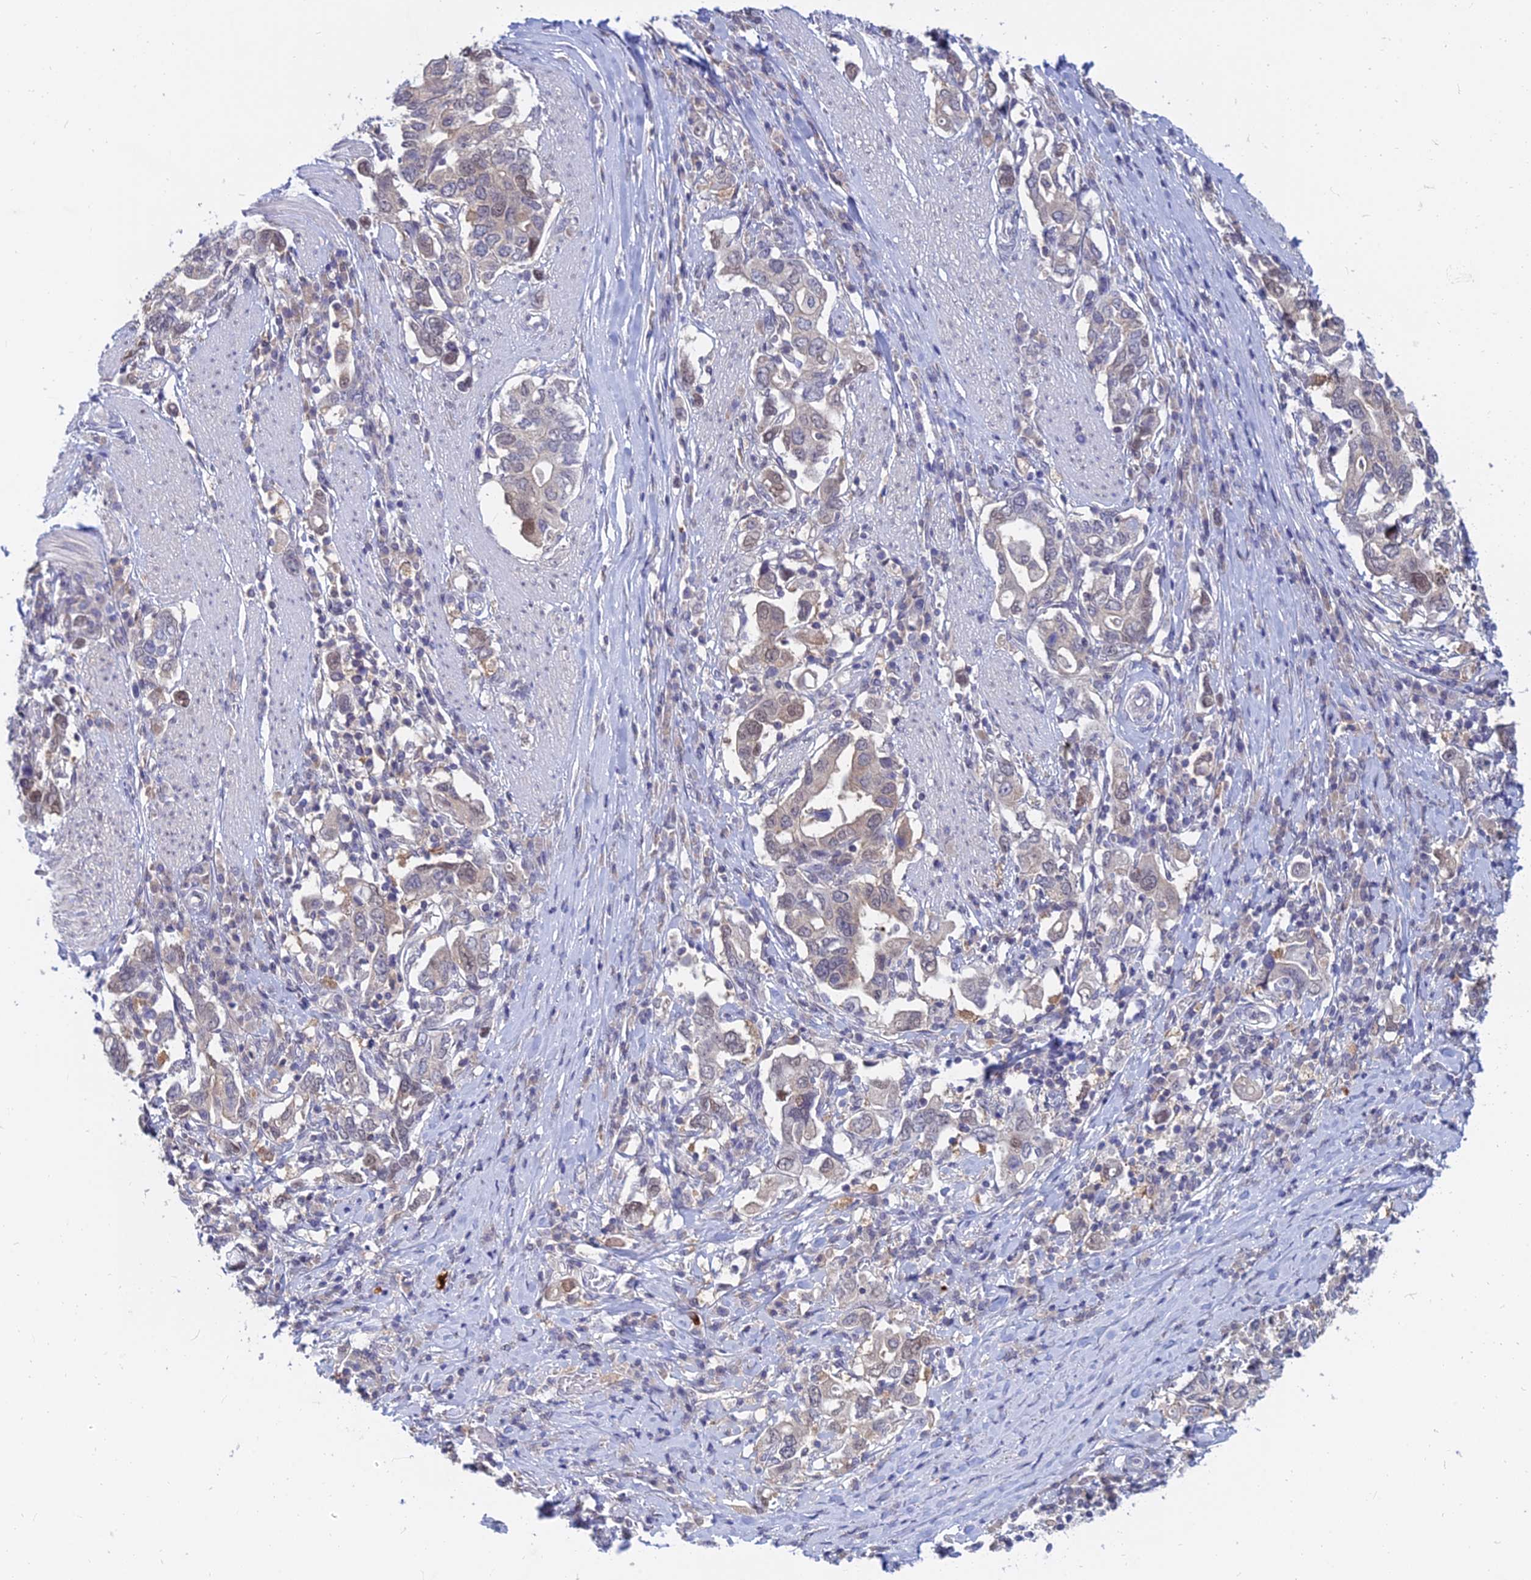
{"staining": {"intensity": "weak", "quantity": "<25%", "location": "cytoplasmic/membranous,nuclear"}, "tissue": "stomach cancer", "cell_type": "Tumor cells", "image_type": "cancer", "snomed": [{"axis": "morphology", "description": "Adenocarcinoma, NOS"}, {"axis": "topography", "description": "Stomach, upper"}, {"axis": "topography", "description": "Stomach"}], "caption": "DAB (3,3'-diaminobenzidine) immunohistochemical staining of human stomach cancer demonstrates no significant staining in tumor cells.", "gene": "B3GALT4", "patient": {"sex": "male", "age": 62}}